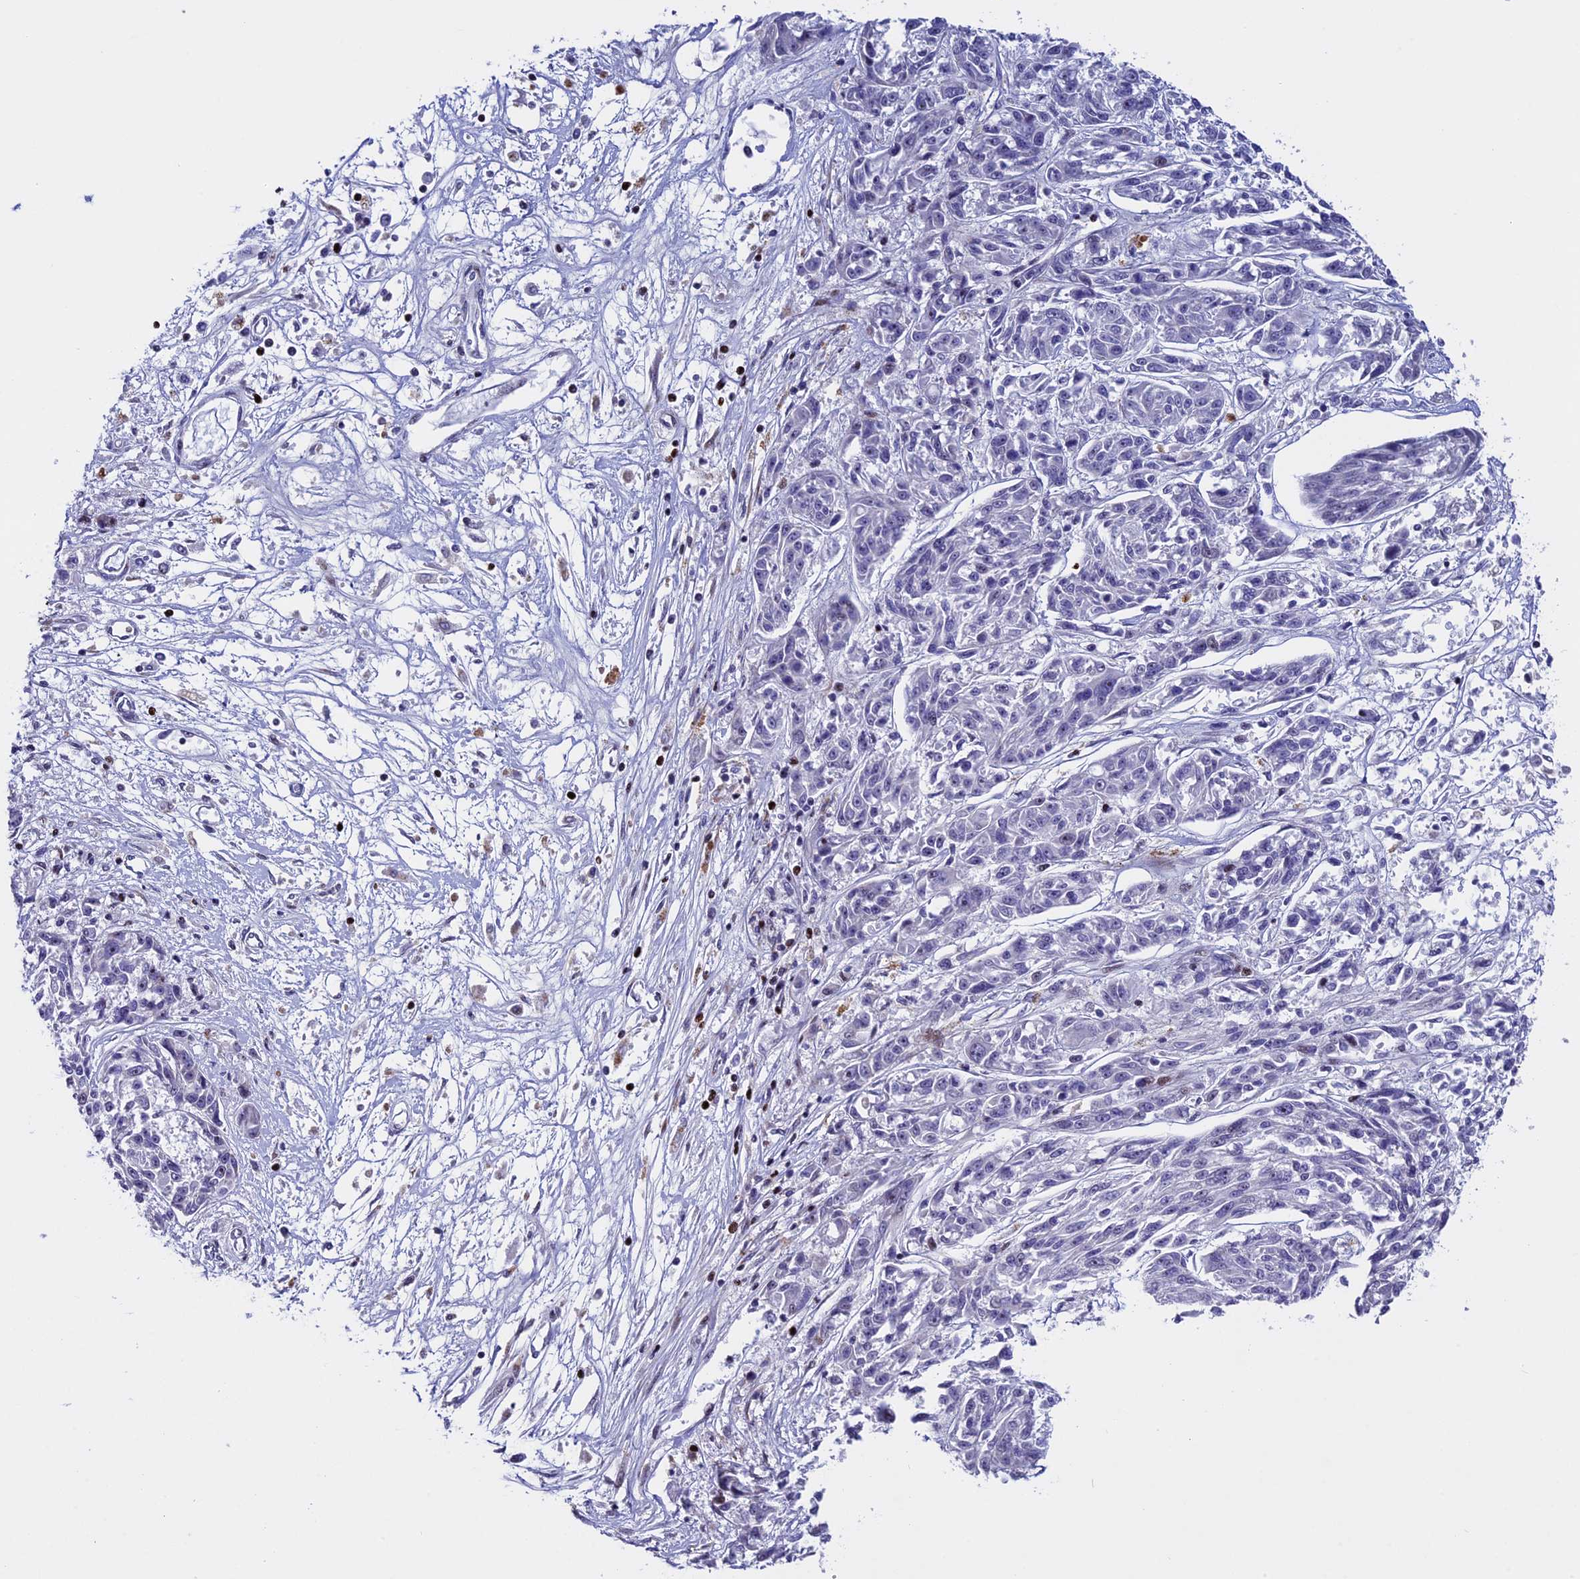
{"staining": {"intensity": "negative", "quantity": "none", "location": "none"}, "tissue": "melanoma", "cell_type": "Tumor cells", "image_type": "cancer", "snomed": [{"axis": "morphology", "description": "Malignant melanoma, NOS"}, {"axis": "topography", "description": "Skin"}], "caption": "Tumor cells show no significant staining in malignant melanoma.", "gene": "BTBD3", "patient": {"sex": "male", "age": 53}}